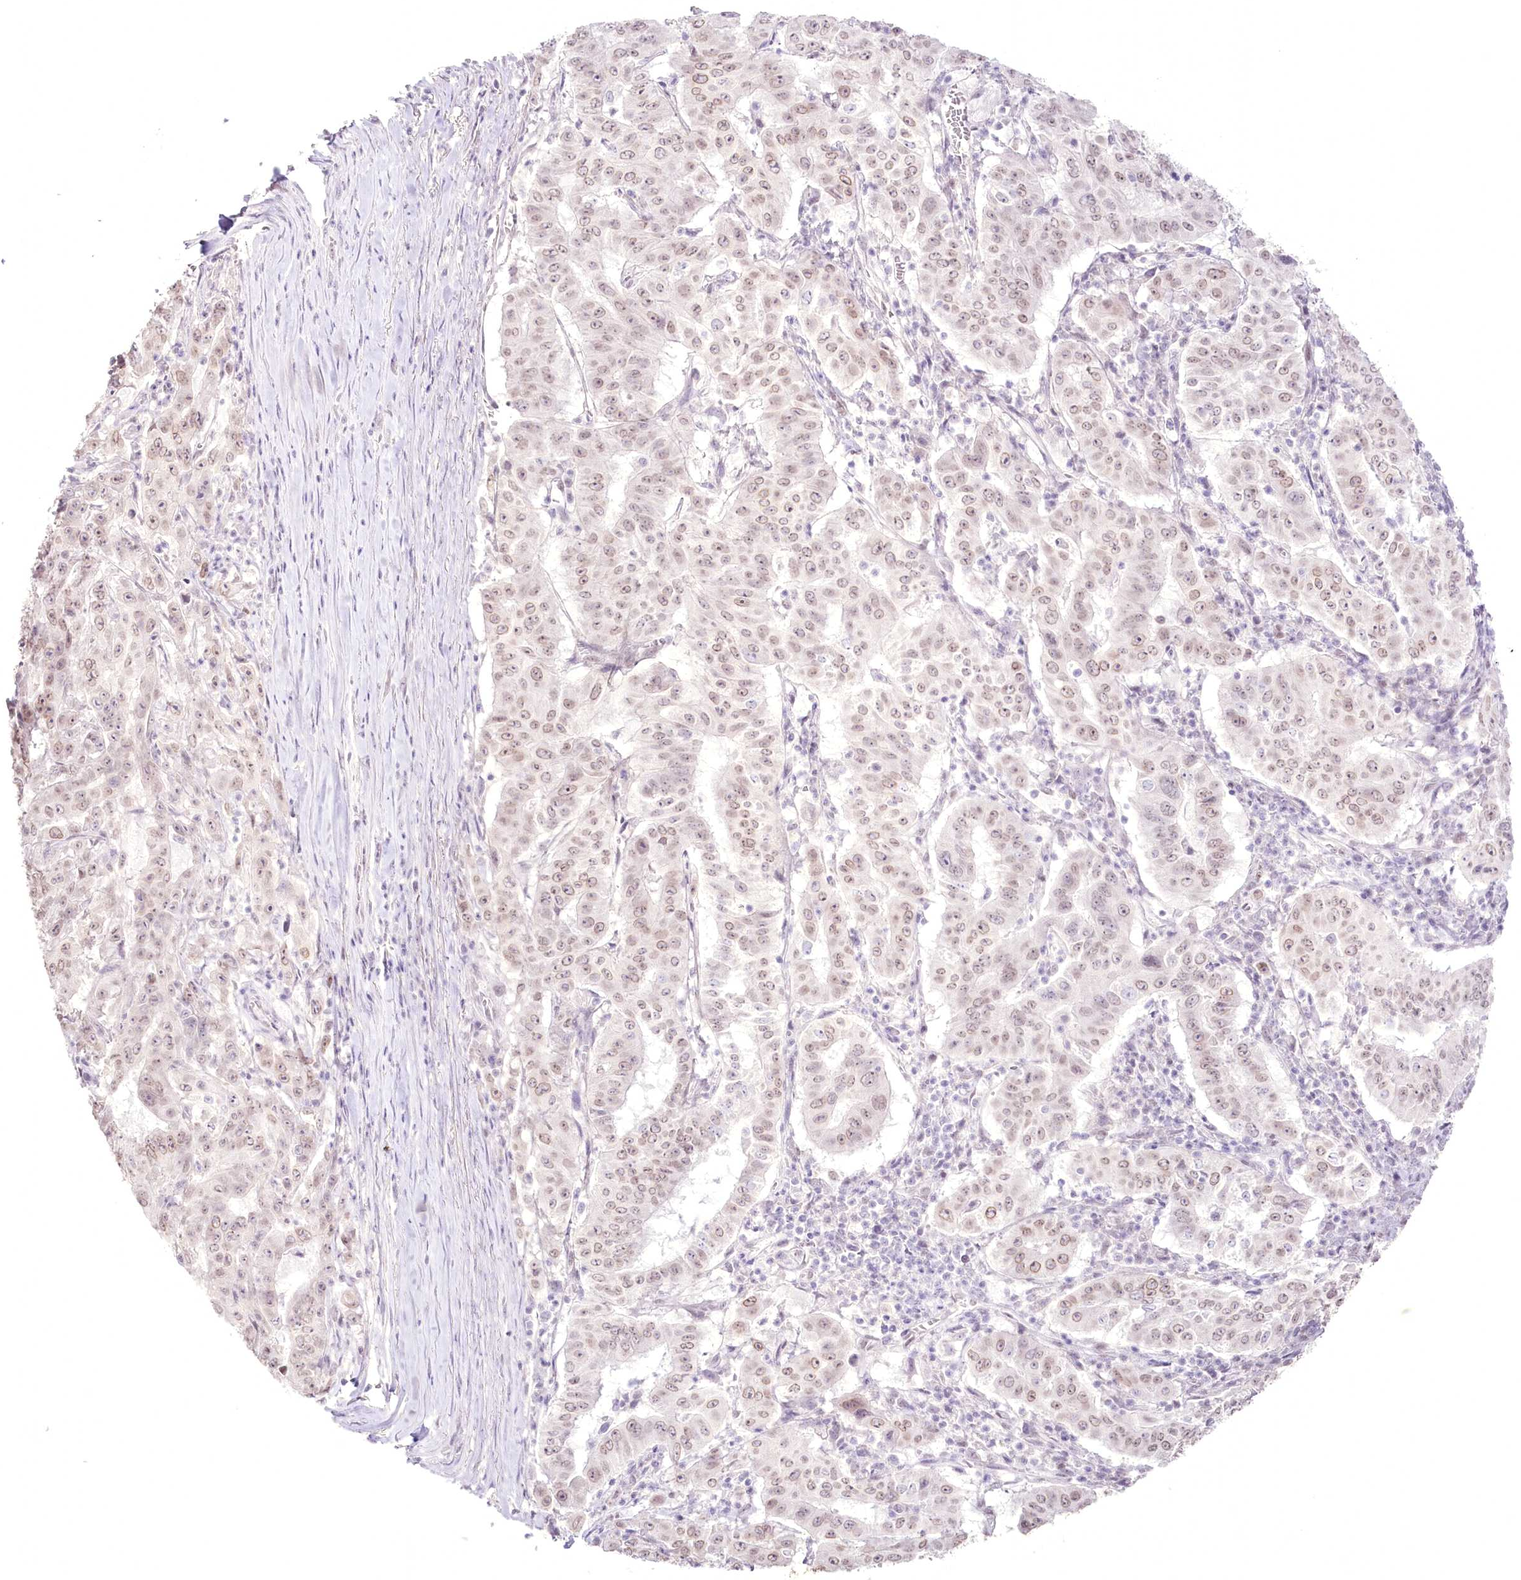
{"staining": {"intensity": "weak", "quantity": ">75%", "location": "nuclear"}, "tissue": "pancreatic cancer", "cell_type": "Tumor cells", "image_type": "cancer", "snomed": [{"axis": "morphology", "description": "Adenocarcinoma, NOS"}, {"axis": "topography", "description": "Pancreas"}], "caption": "There is low levels of weak nuclear staining in tumor cells of pancreatic cancer (adenocarcinoma), as demonstrated by immunohistochemical staining (brown color).", "gene": "SLC39A10", "patient": {"sex": "male", "age": 63}}